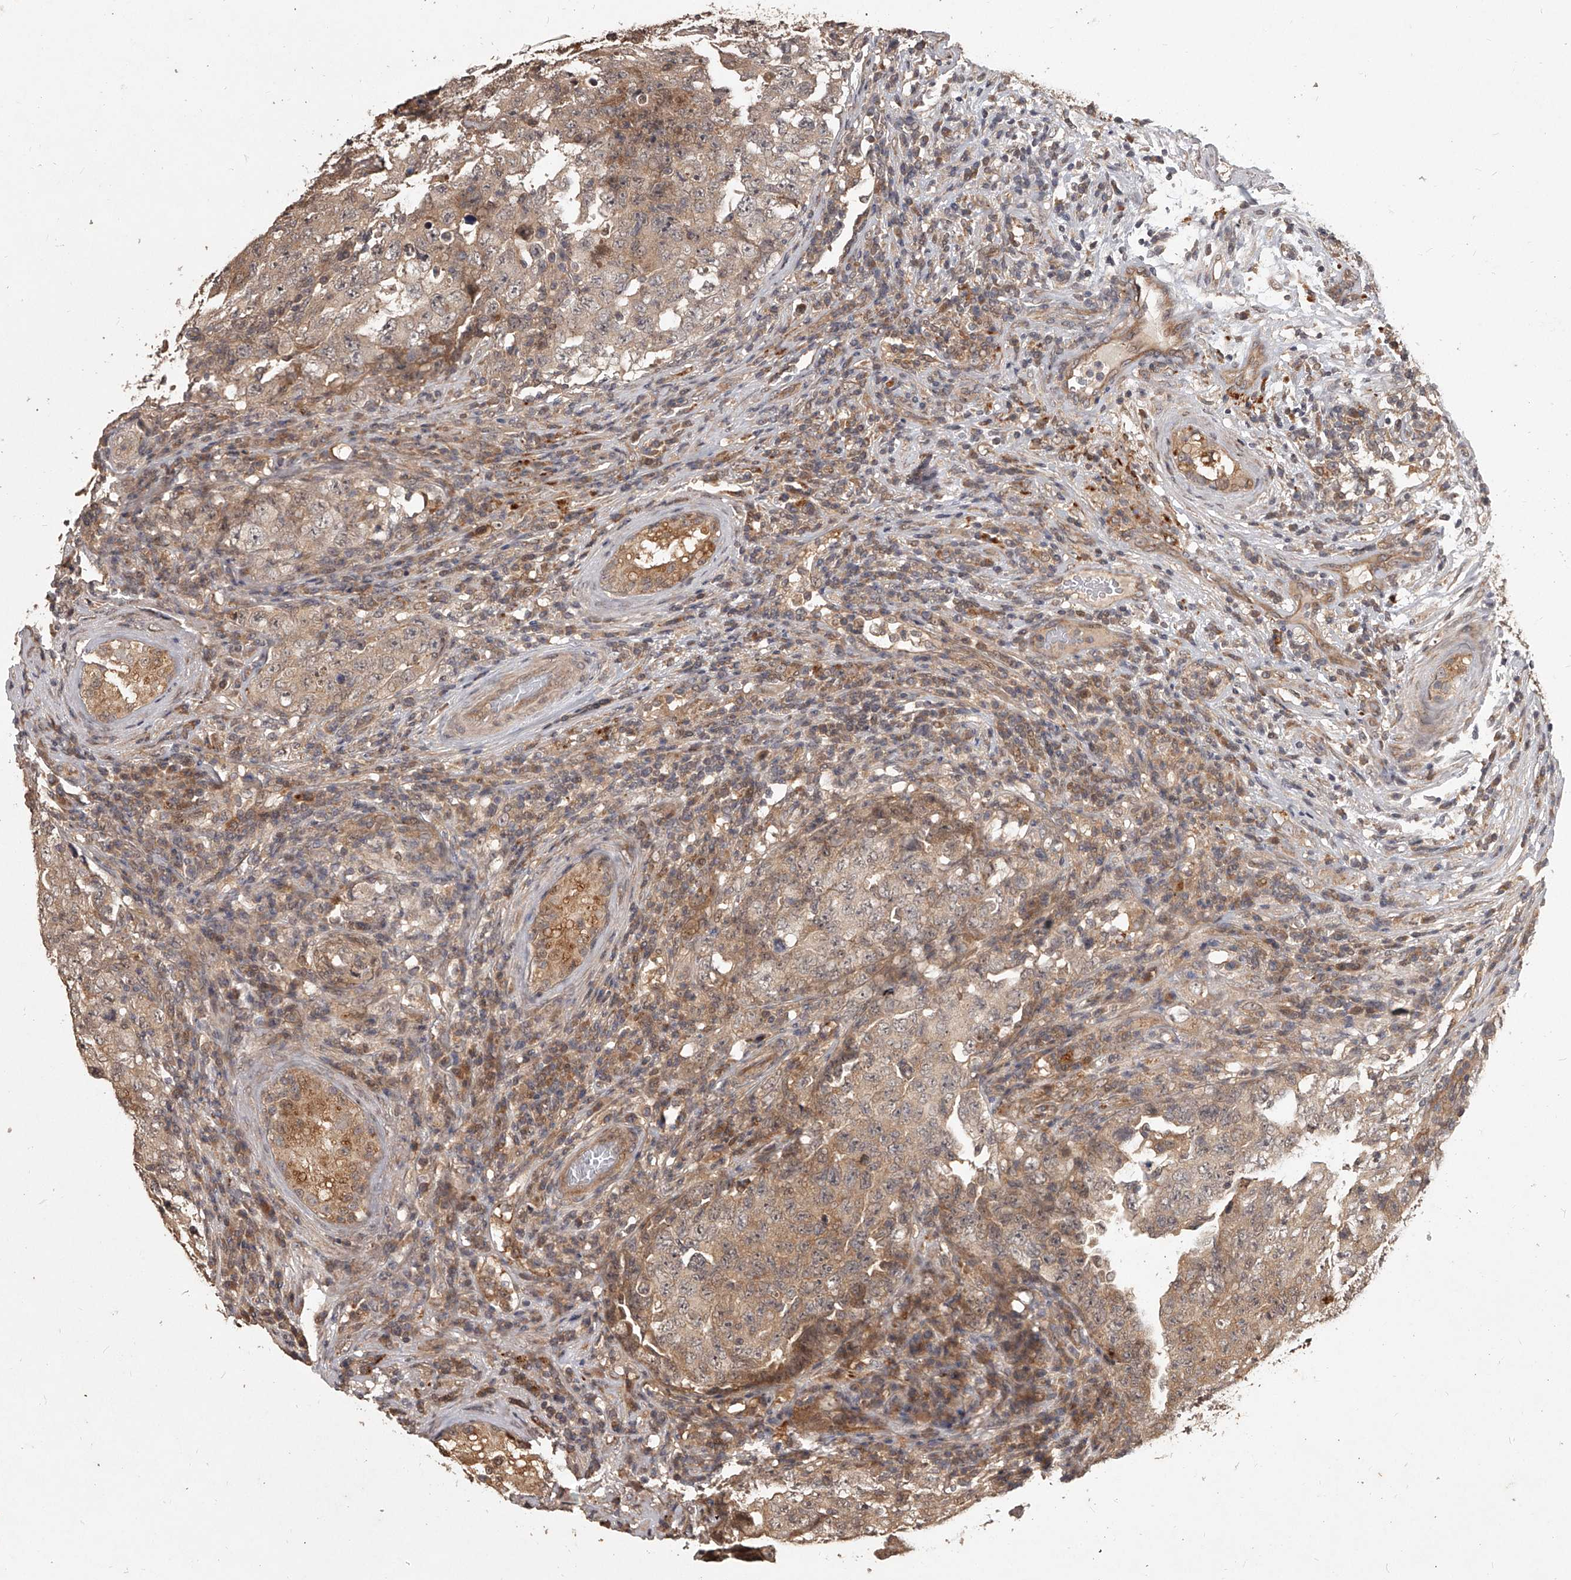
{"staining": {"intensity": "weak", "quantity": ">75%", "location": "cytoplasmic/membranous"}, "tissue": "testis cancer", "cell_type": "Tumor cells", "image_type": "cancer", "snomed": [{"axis": "morphology", "description": "Carcinoma, Embryonal, NOS"}, {"axis": "topography", "description": "Testis"}], "caption": "Protein expression analysis of testis cancer reveals weak cytoplasmic/membranous expression in approximately >75% of tumor cells.", "gene": "SLC37A1", "patient": {"sex": "male", "age": 26}}